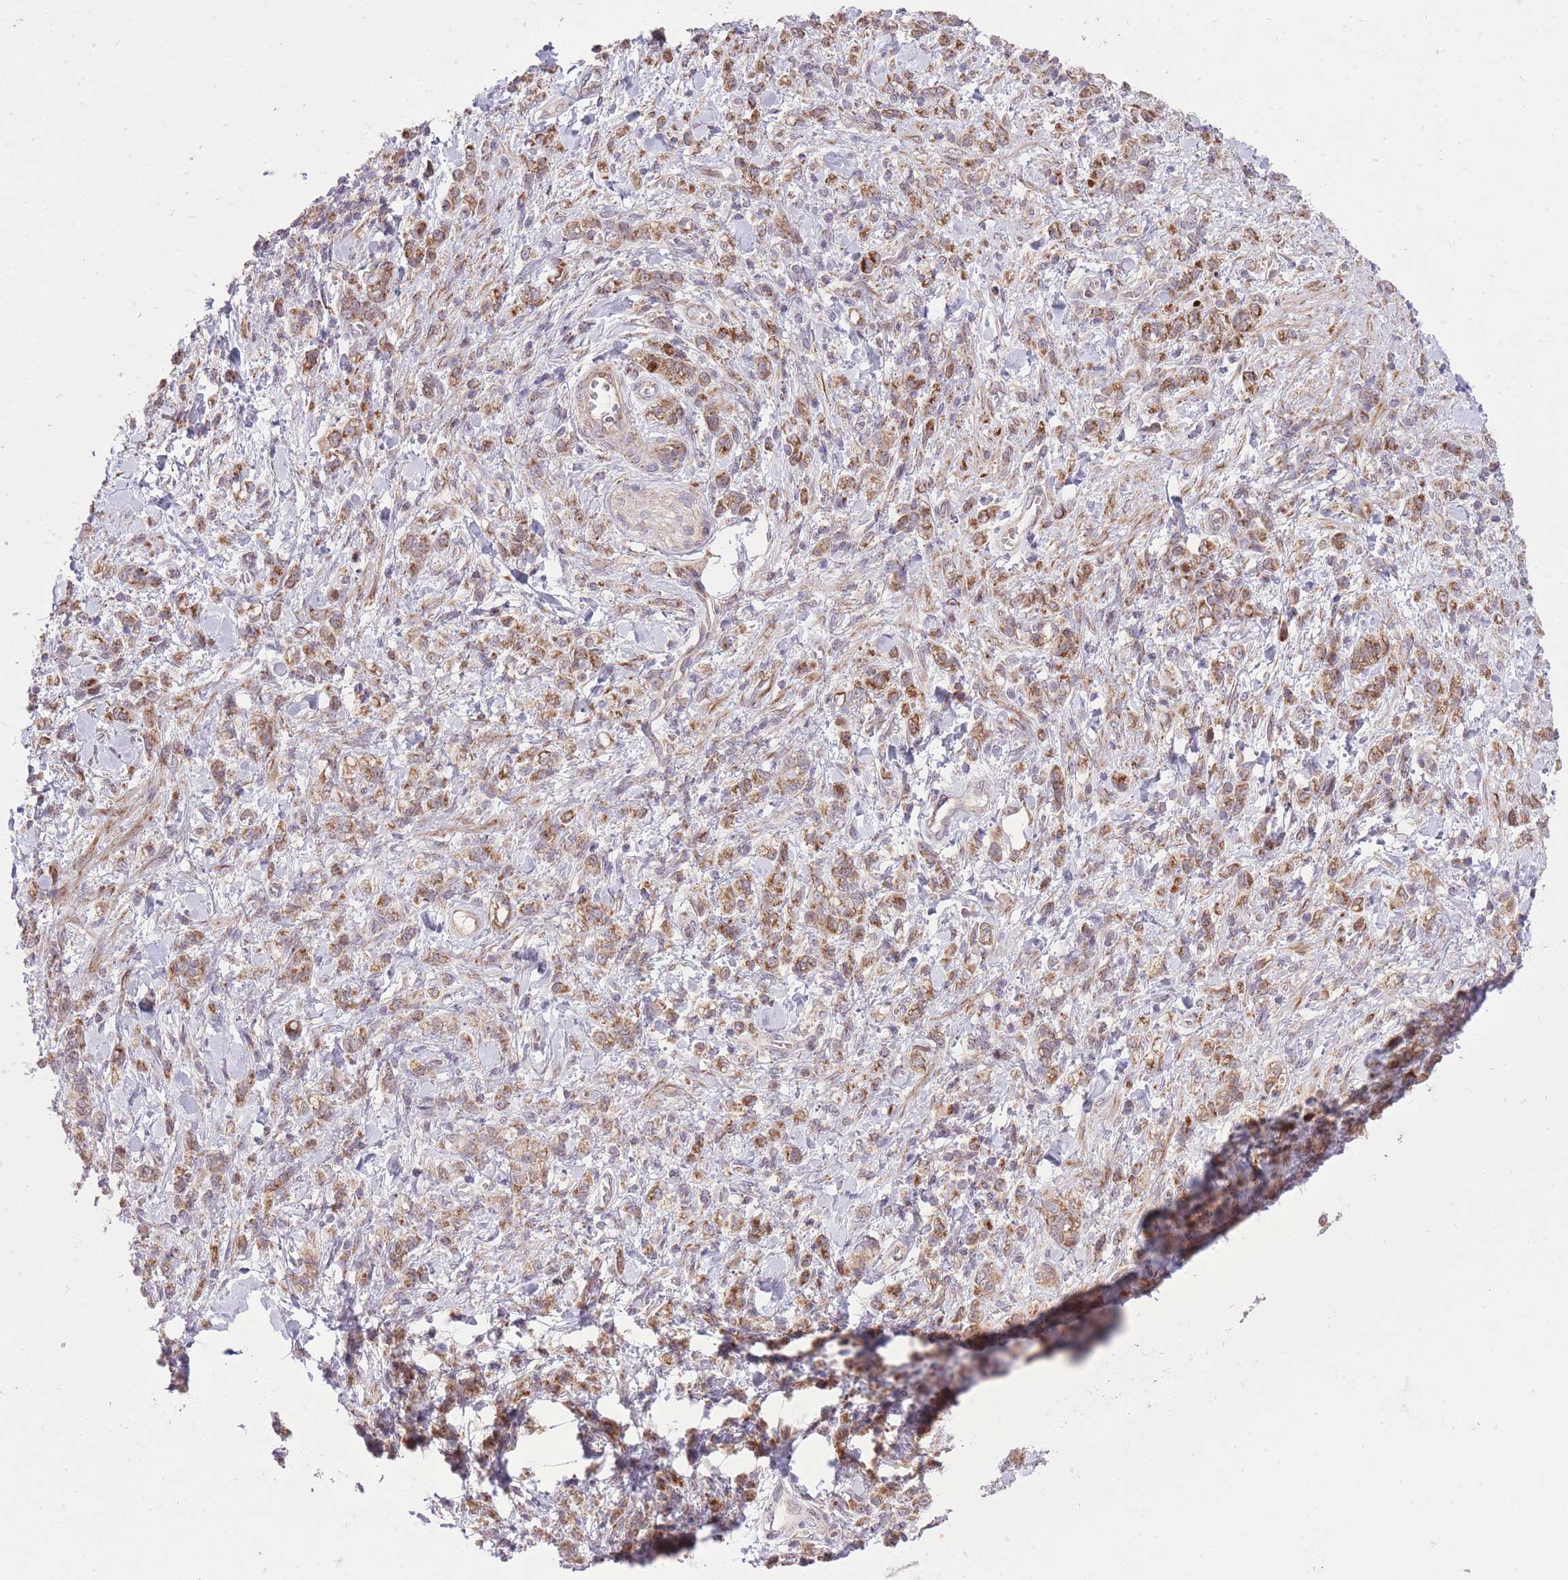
{"staining": {"intensity": "moderate", "quantity": ">75%", "location": "cytoplasmic/membranous"}, "tissue": "stomach cancer", "cell_type": "Tumor cells", "image_type": "cancer", "snomed": [{"axis": "morphology", "description": "Adenocarcinoma, NOS"}, {"axis": "topography", "description": "Stomach"}], "caption": "A high-resolution image shows immunohistochemistry staining of stomach adenocarcinoma, which reveals moderate cytoplasmic/membranous expression in approximately >75% of tumor cells.", "gene": "SLC4A4", "patient": {"sex": "male", "age": 77}}